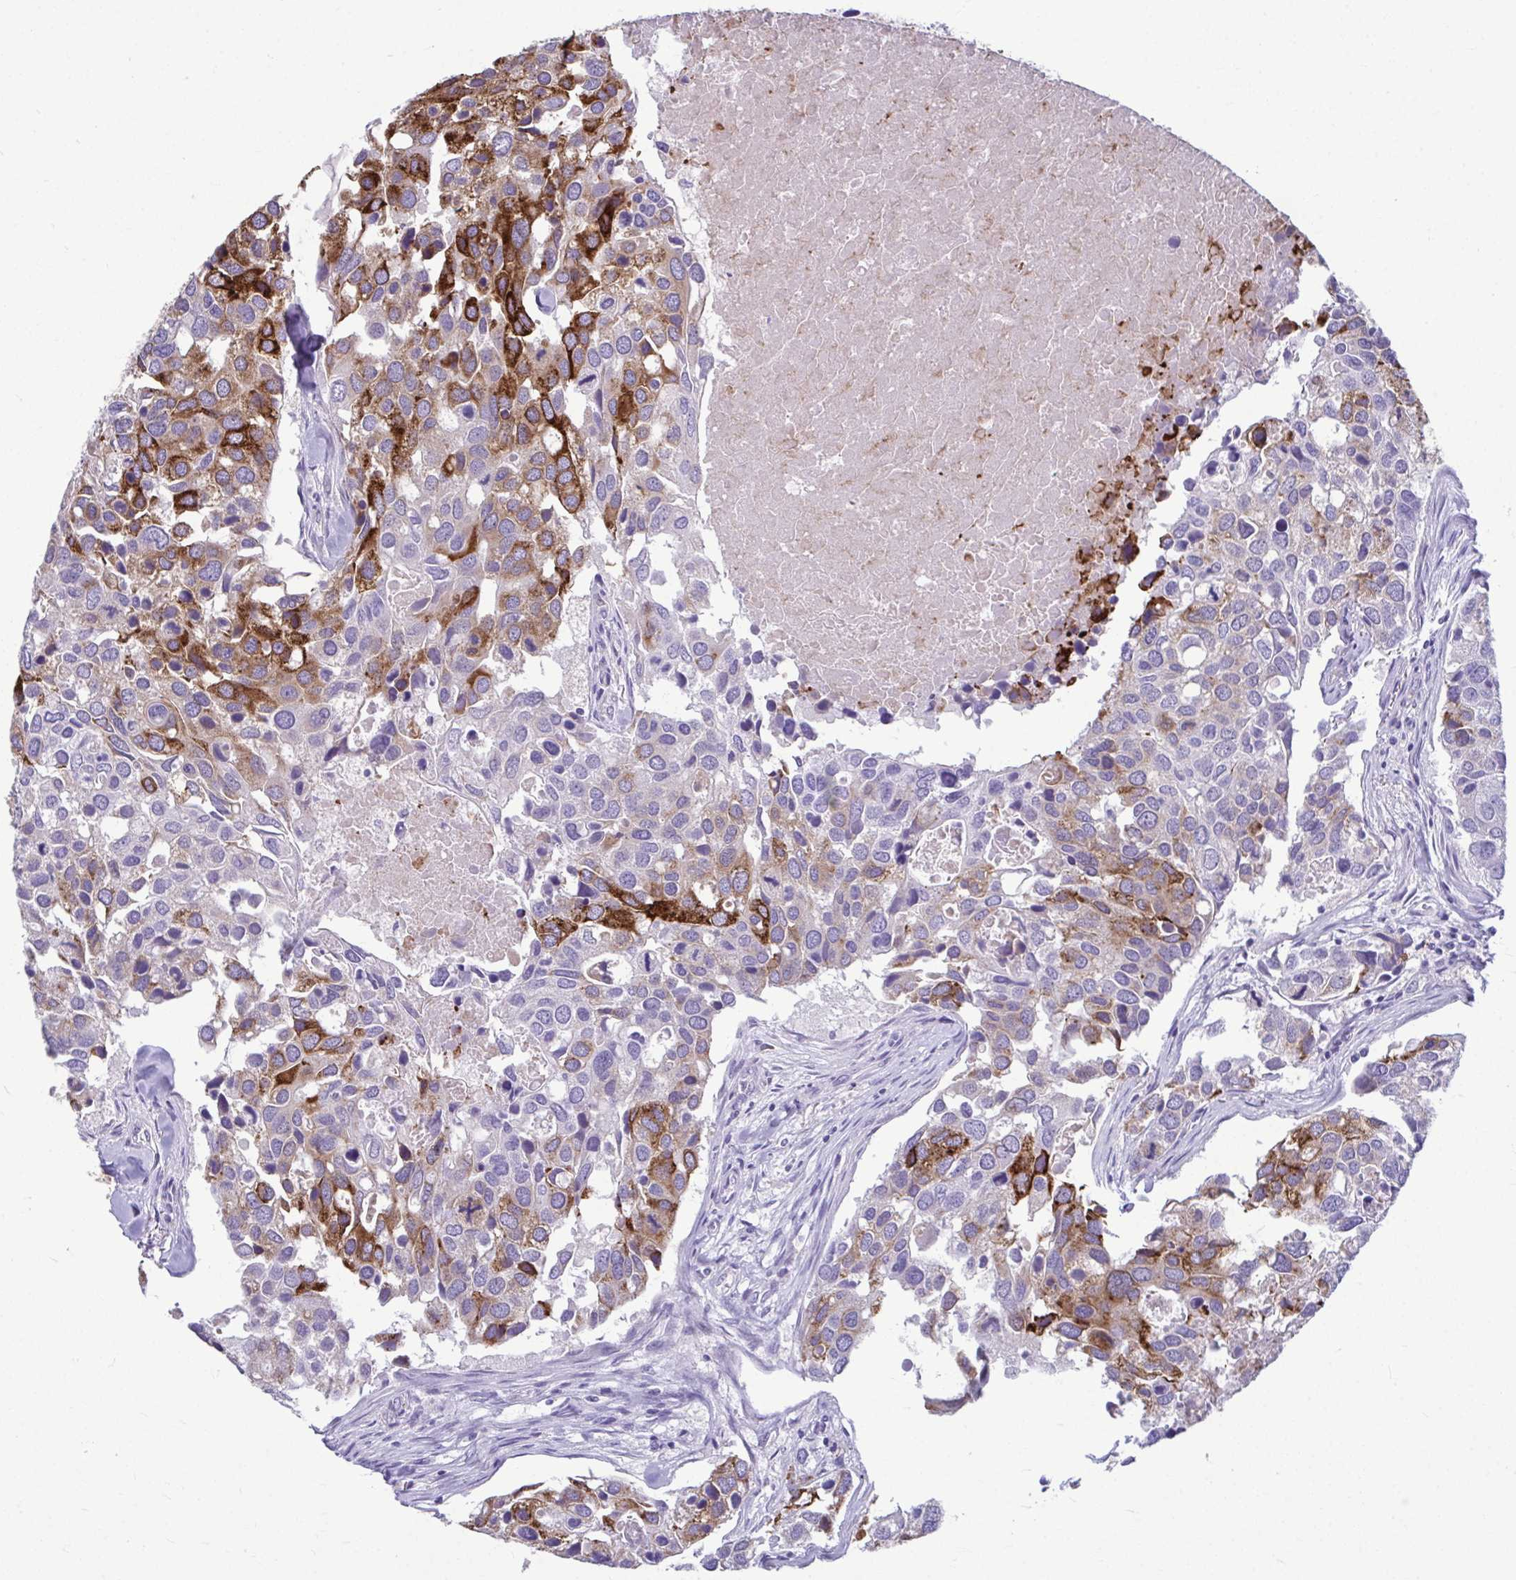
{"staining": {"intensity": "strong", "quantity": "25%-75%", "location": "cytoplasmic/membranous"}, "tissue": "breast cancer", "cell_type": "Tumor cells", "image_type": "cancer", "snomed": [{"axis": "morphology", "description": "Duct carcinoma"}, {"axis": "topography", "description": "Breast"}], "caption": "Infiltrating ductal carcinoma (breast) was stained to show a protein in brown. There is high levels of strong cytoplasmic/membranous expression in approximately 25%-75% of tumor cells.", "gene": "SERPINI1", "patient": {"sex": "female", "age": 83}}